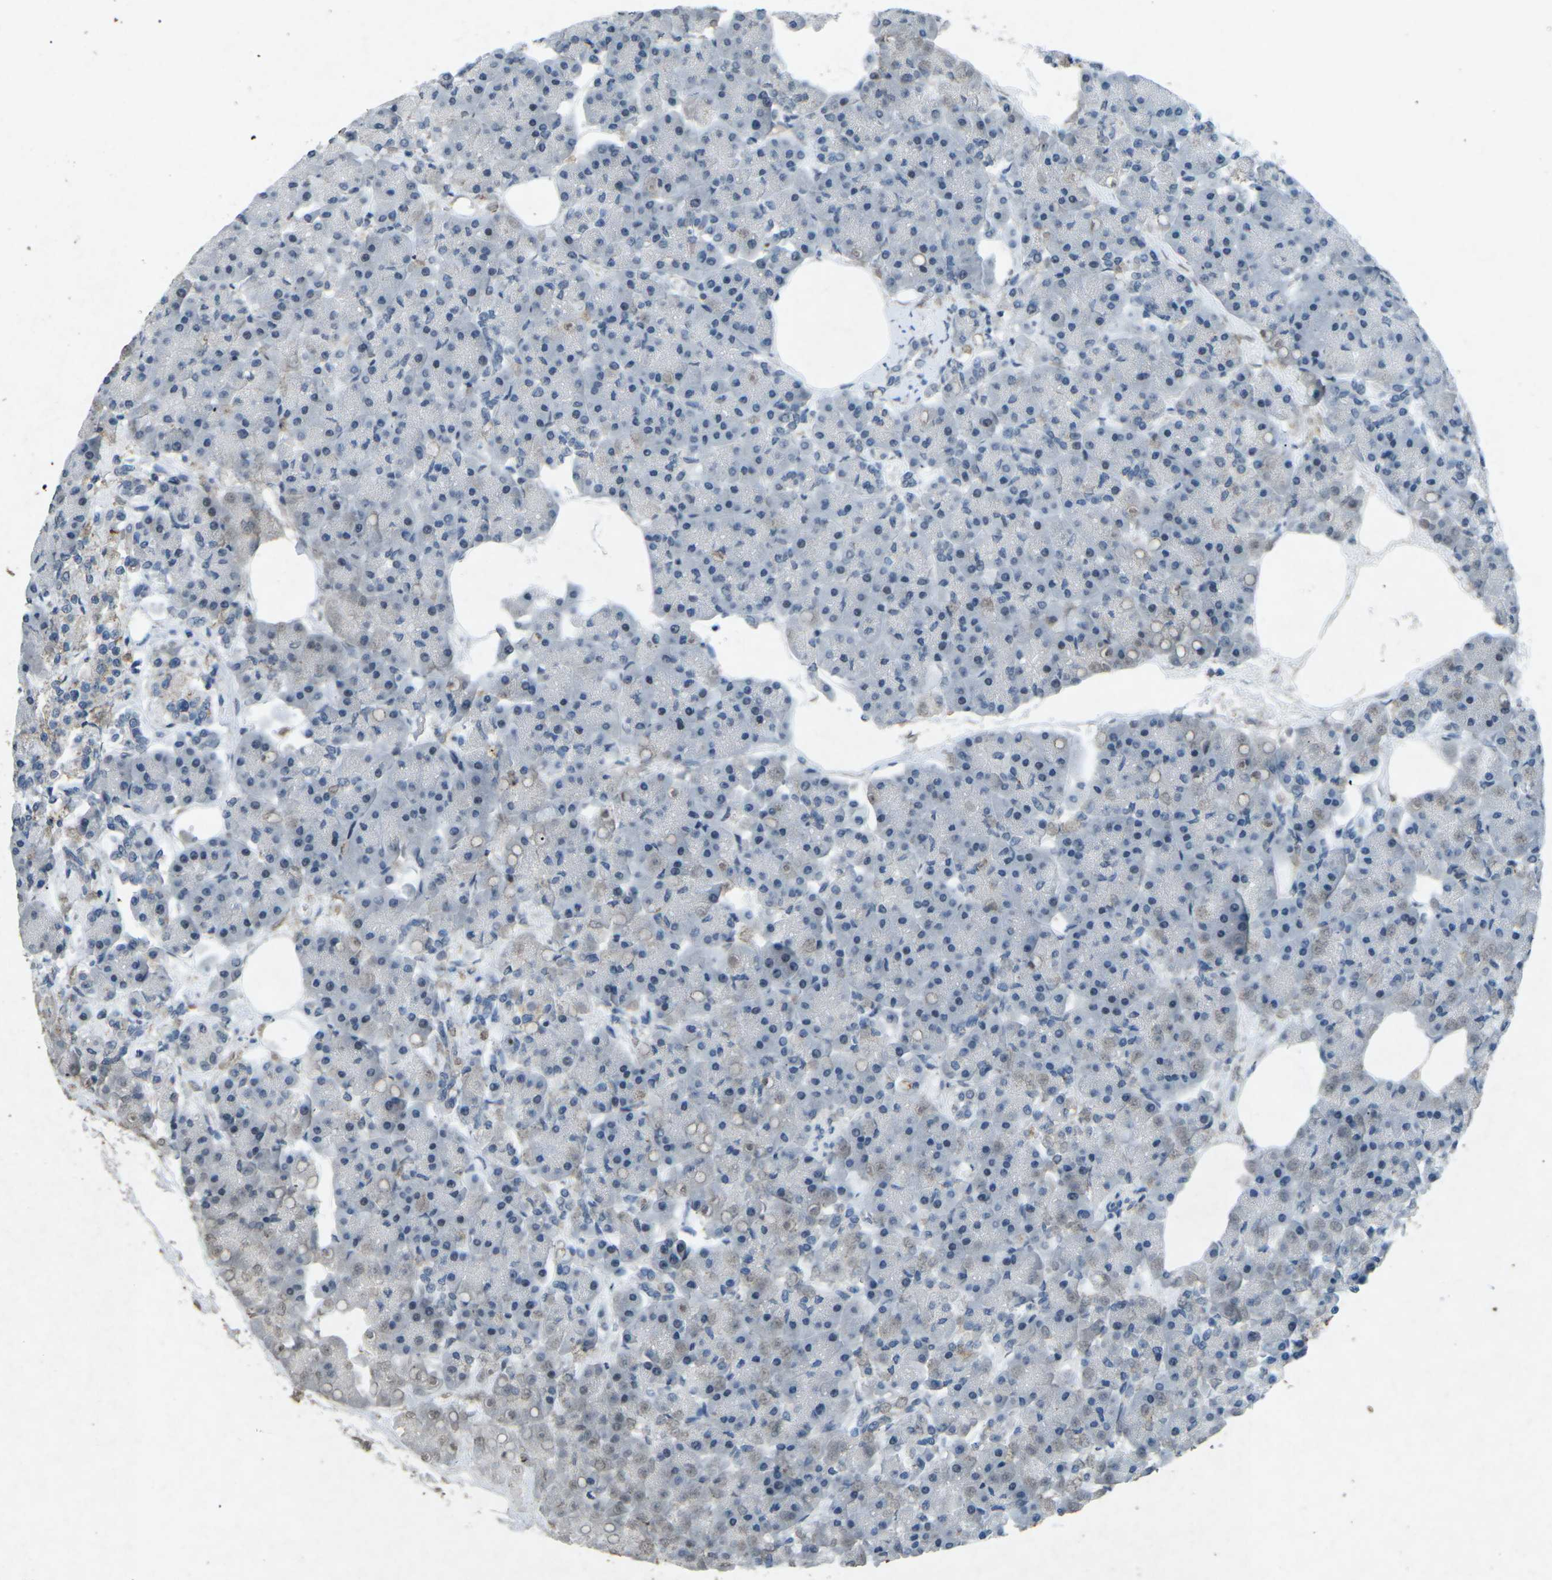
{"staining": {"intensity": "negative", "quantity": "none", "location": "none"}, "tissue": "pancreas", "cell_type": "Exocrine glandular cells", "image_type": "normal", "snomed": [{"axis": "morphology", "description": "Normal tissue, NOS"}, {"axis": "topography", "description": "Pancreas"}], "caption": "This is a image of IHC staining of unremarkable pancreas, which shows no positivity in exocrine glandular cells. The staining is performed using DAB (3,3'-diaminobenzidine) brown chromogen with nuclei counter-stained in using hematoxylin.", "gene": "A1BG", "patient": {"sex": "female", "age": 70}}